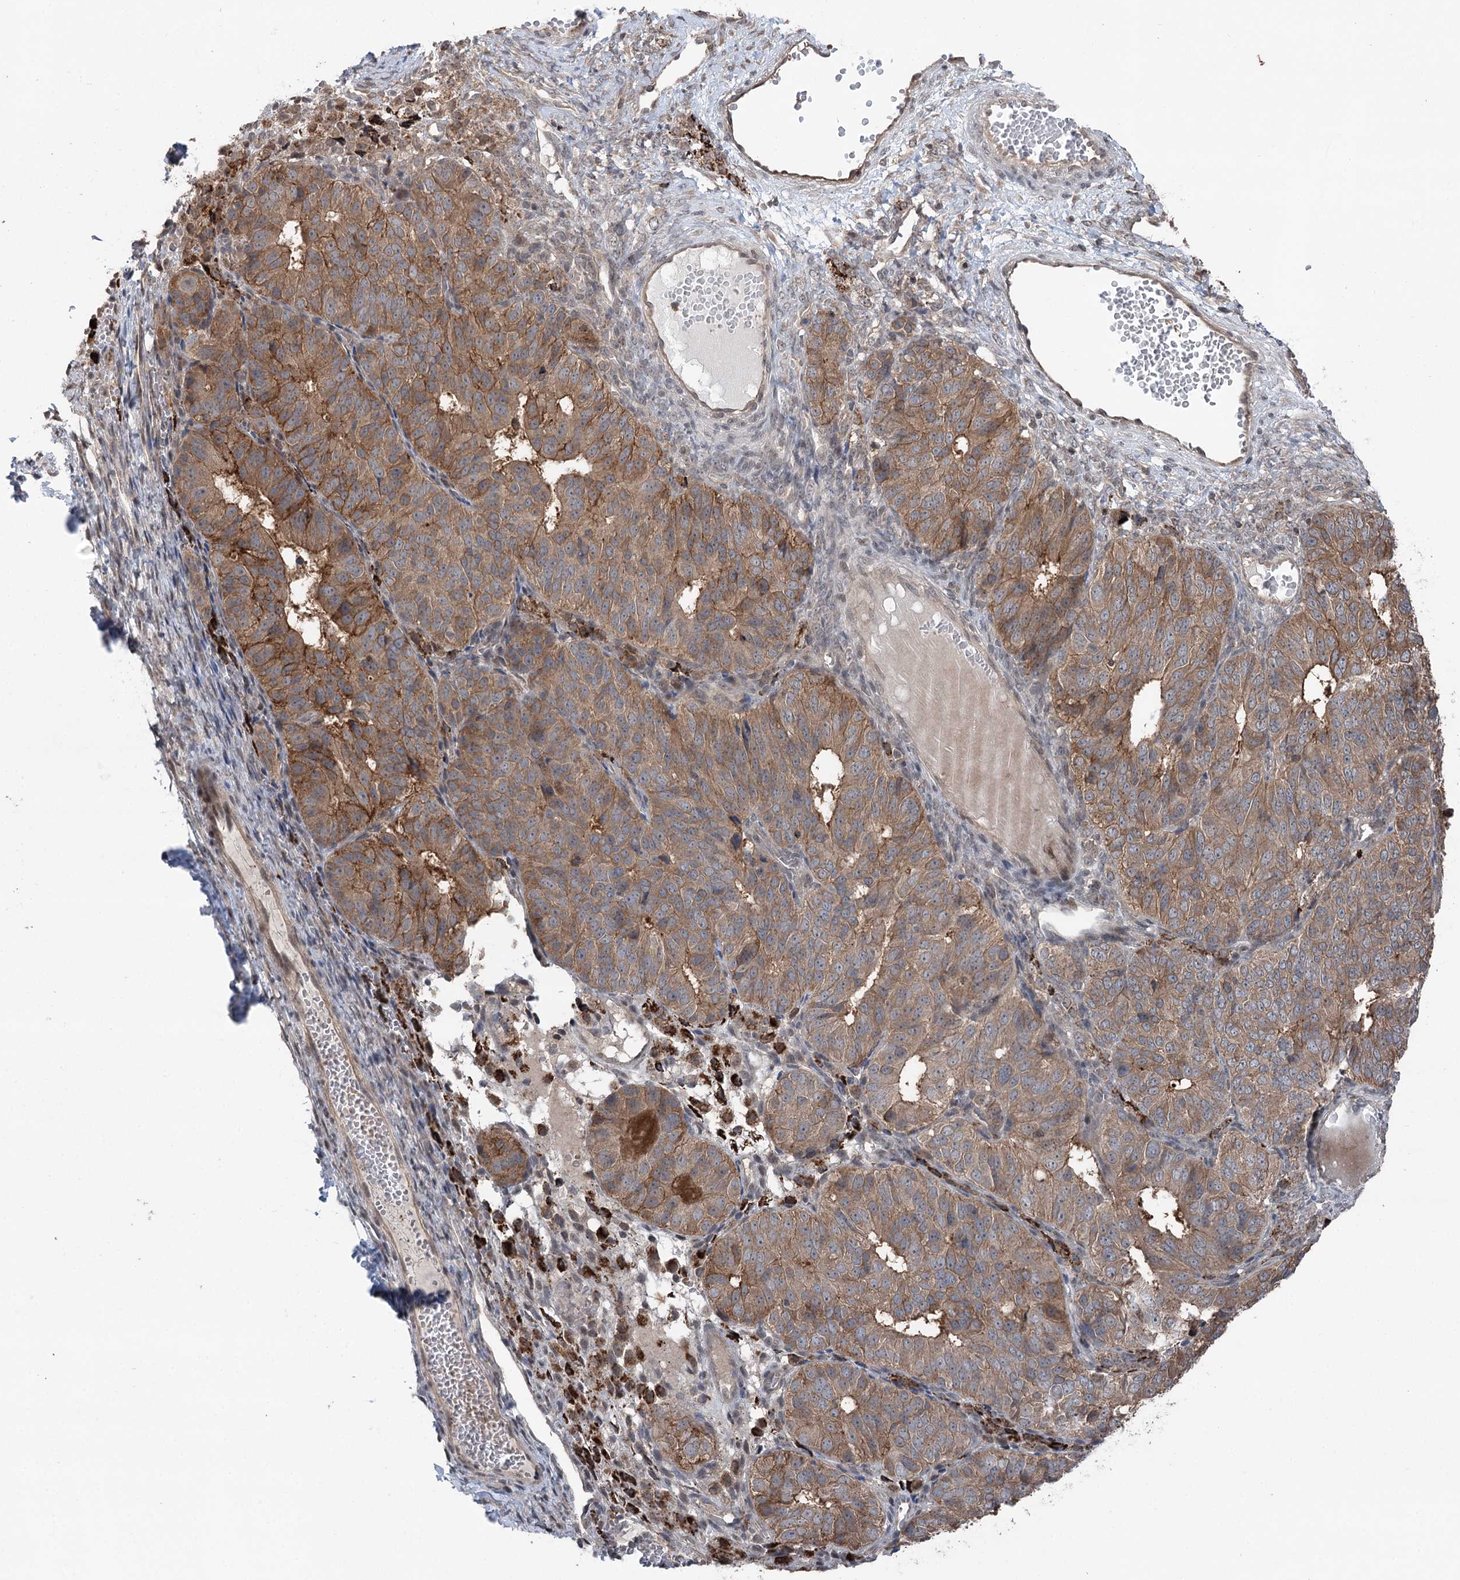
{"staining": {"intensity": "moderate", "quantity": ">75%", "location": "cytoplasmic/membranous"}, "tissue": "ovarian cancer", "cell_type": "Tumor cells", "image_type": "cancer", "snomed": [{"axis": "morphology", "description": "Carcinoma, endometroid"}, {"axis": "topography", "description": "Ovary"}], "caption": "Endometroid carcinoma (ovarian) tissue shows moderate cytoplasmic/membranous expression in approximately >75% of tumor cells, visualized by immunohistochemistry.", "gene": "CCSER2", "patient": {"sex": "female", "age": 51}}